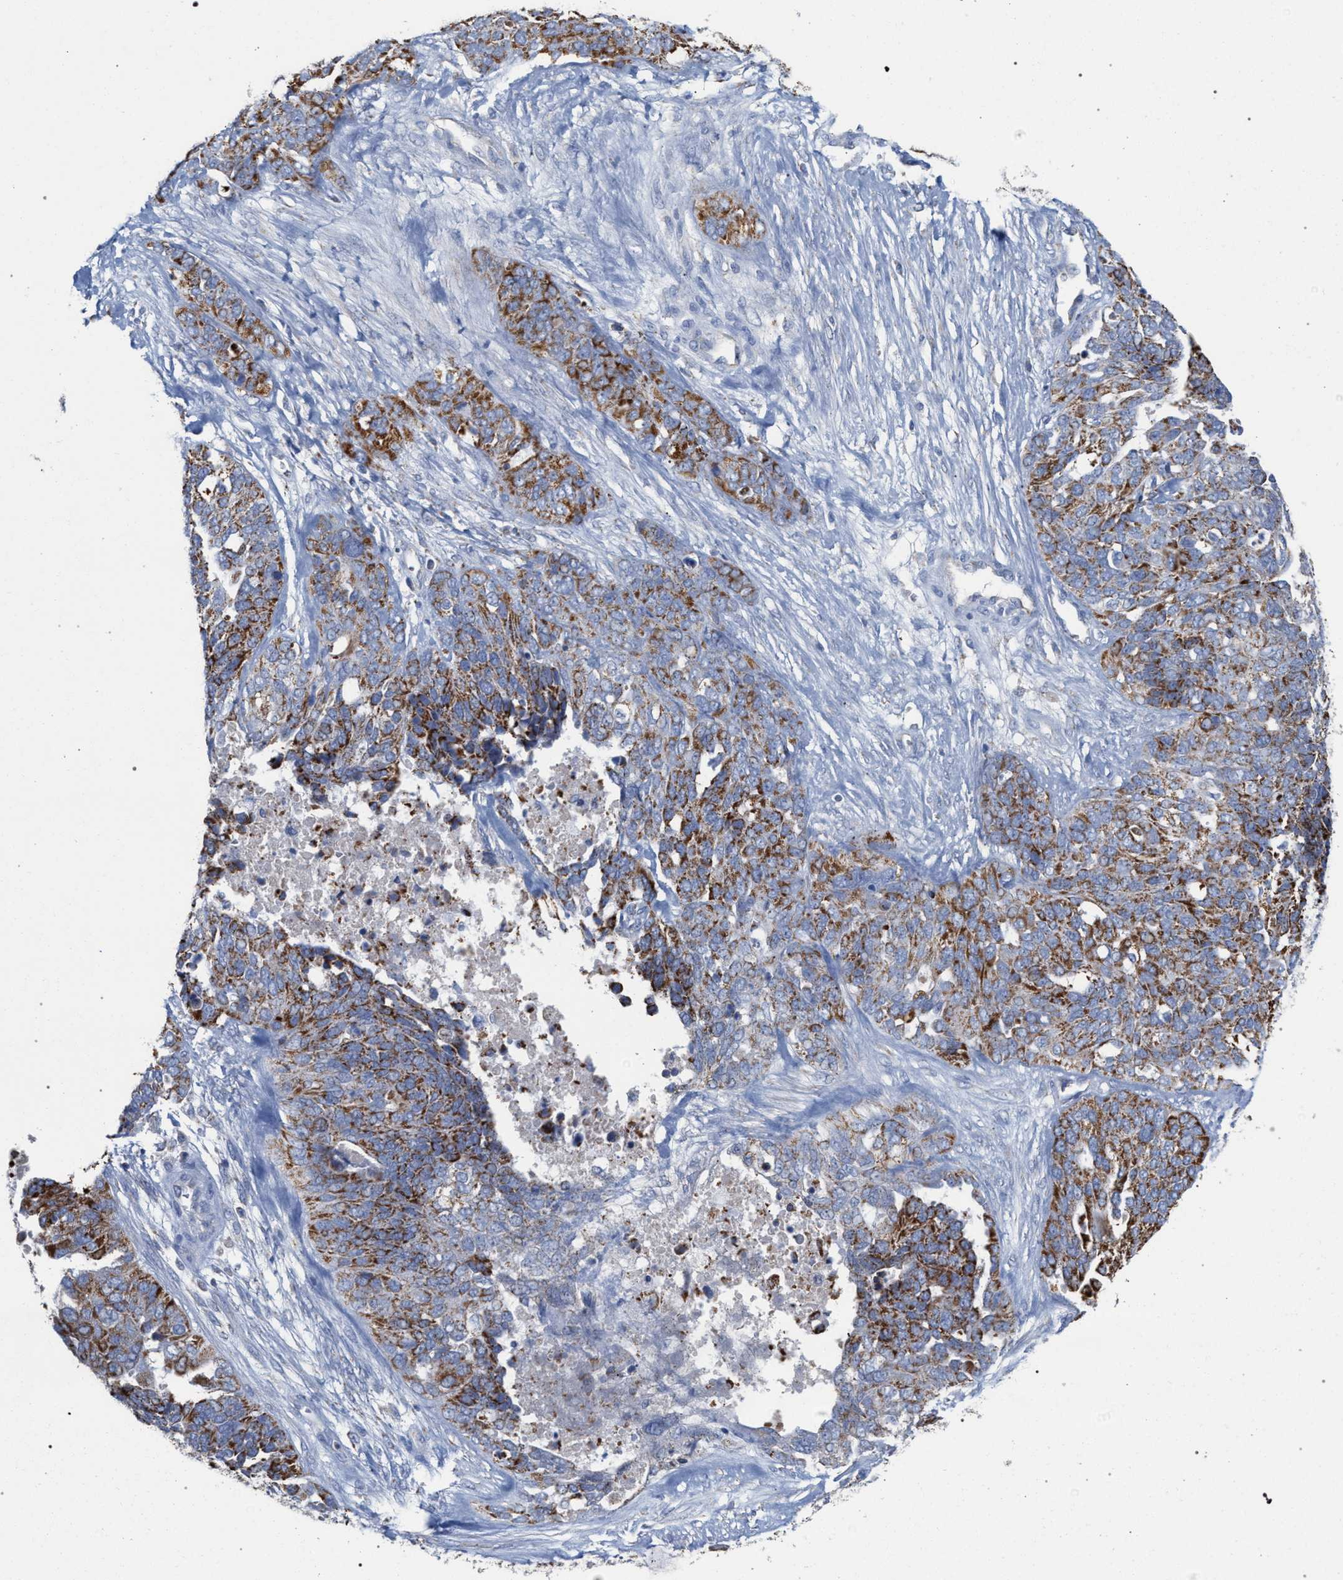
{"staining": {"intensity": "strong", "quantity": ">75%", "location": "cytoplasmic/membranous"}, "tissue": "ovarian cancer", "cell_type": "Tumor cells", "image_type": "cancer", "snomed": [{"axis": "morphology", "description": "Cystadenocarcinoma, serous, NOS"}, {"axis": "topography", "description": "Ovary"}], "caption": "An IHC photomicrograph of tumor tissue is shown. Protein staining in brown shows strong cytoplasmic/membranous positivity in serous cystadenocarcinoma (ovarian) within tumor cells. Ihc stains the protein of interest in brown and the nuclei are stained blue.", "gene": "ECI2", "patient": {"sex": "female", "age": 44}}